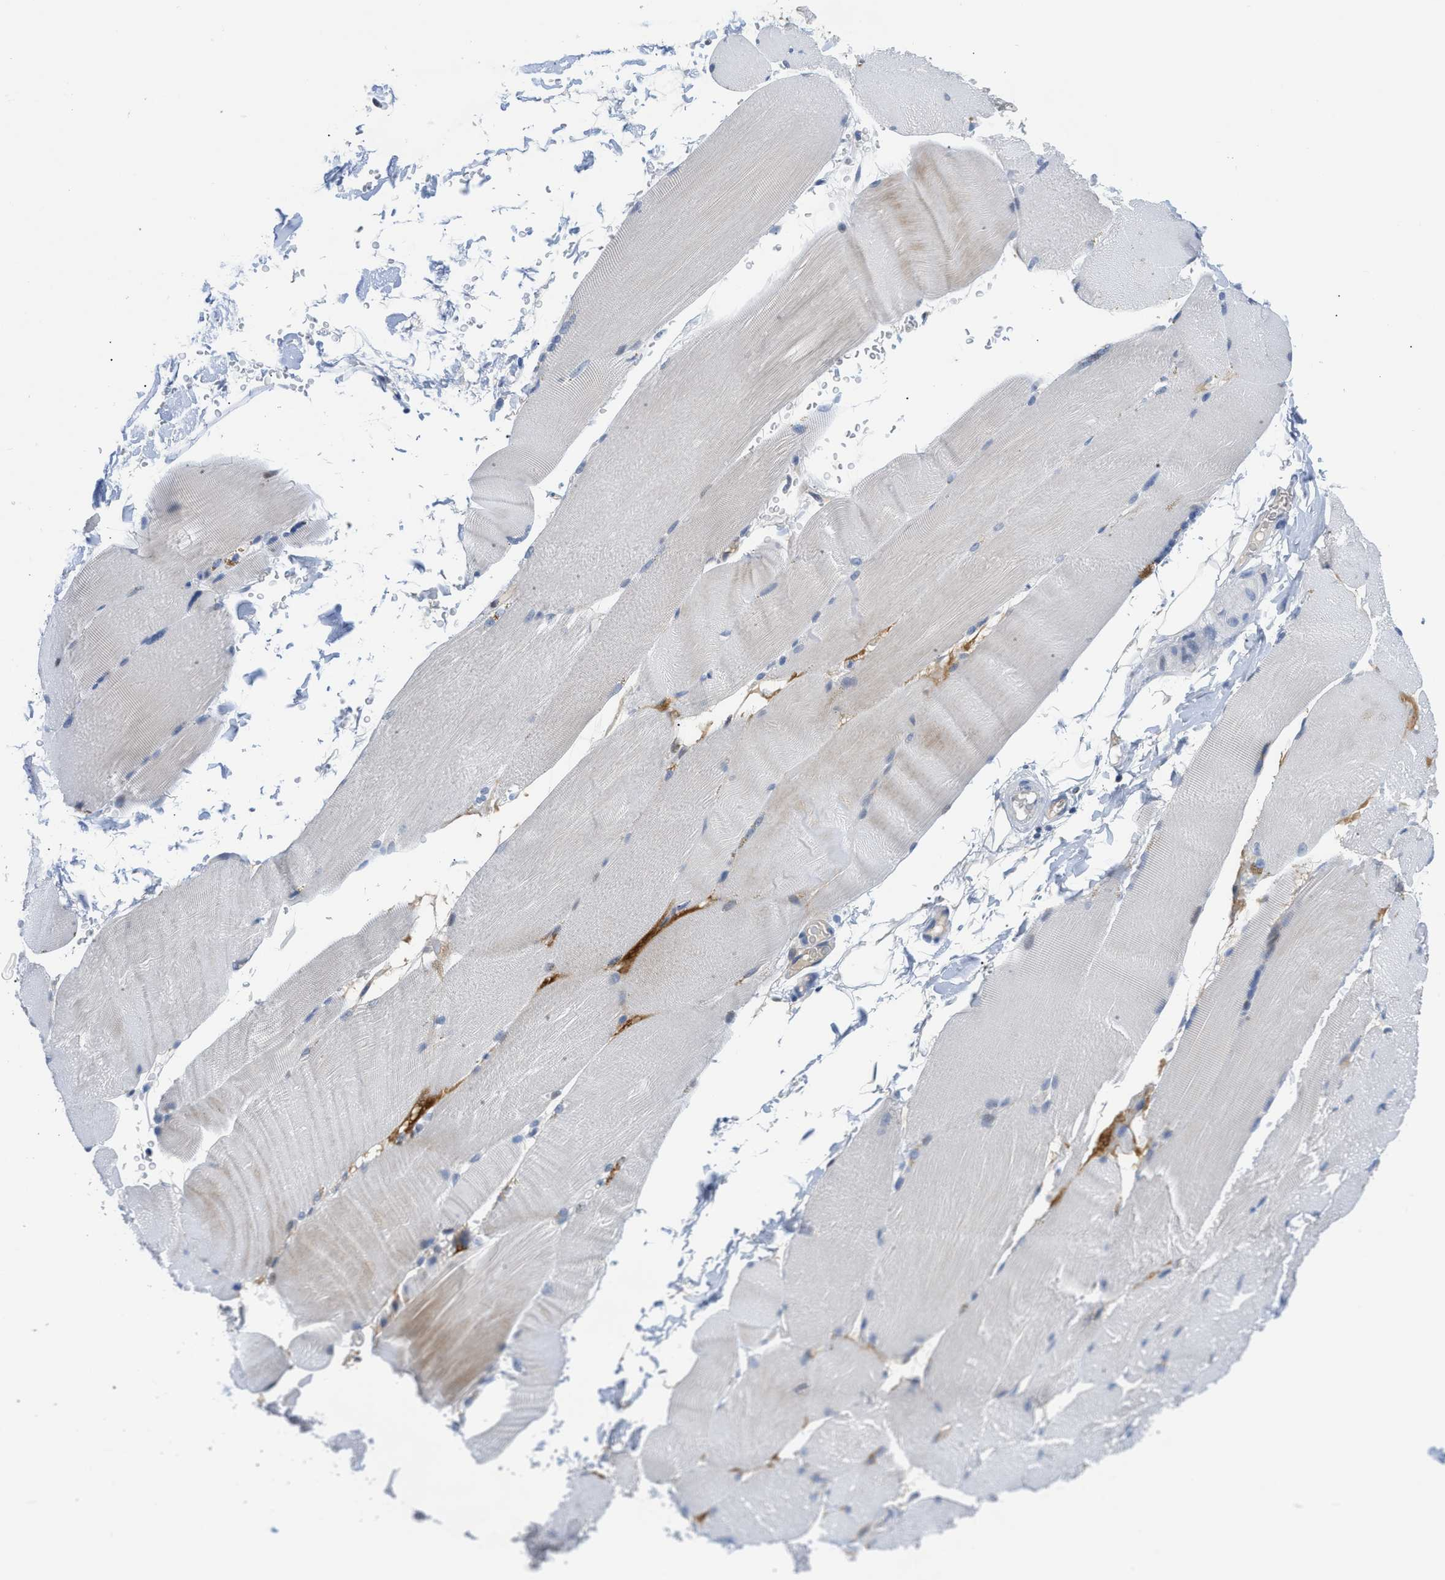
{"staining": {"intensity": "weak", "quantity": "<25%", "location": "cytoplasmic/membranous"}, "tissue": "skeletal muscle", "cell_type": "Myocytes", "image_type": "normal", "snomed": [{"axis": "morphology", "description": "Normal tissue, NOS"}, {"axis": "topography", "description": "Skin"}, {"axis": "topography", "description": "Skeletal muscle"}], "caption": "Immunohistochemistry of benign human skeletal muscle demonstrates no positivity in myocytes.", "gene": "OR9K2", "patient": {"sex": "male", "age": 83}}